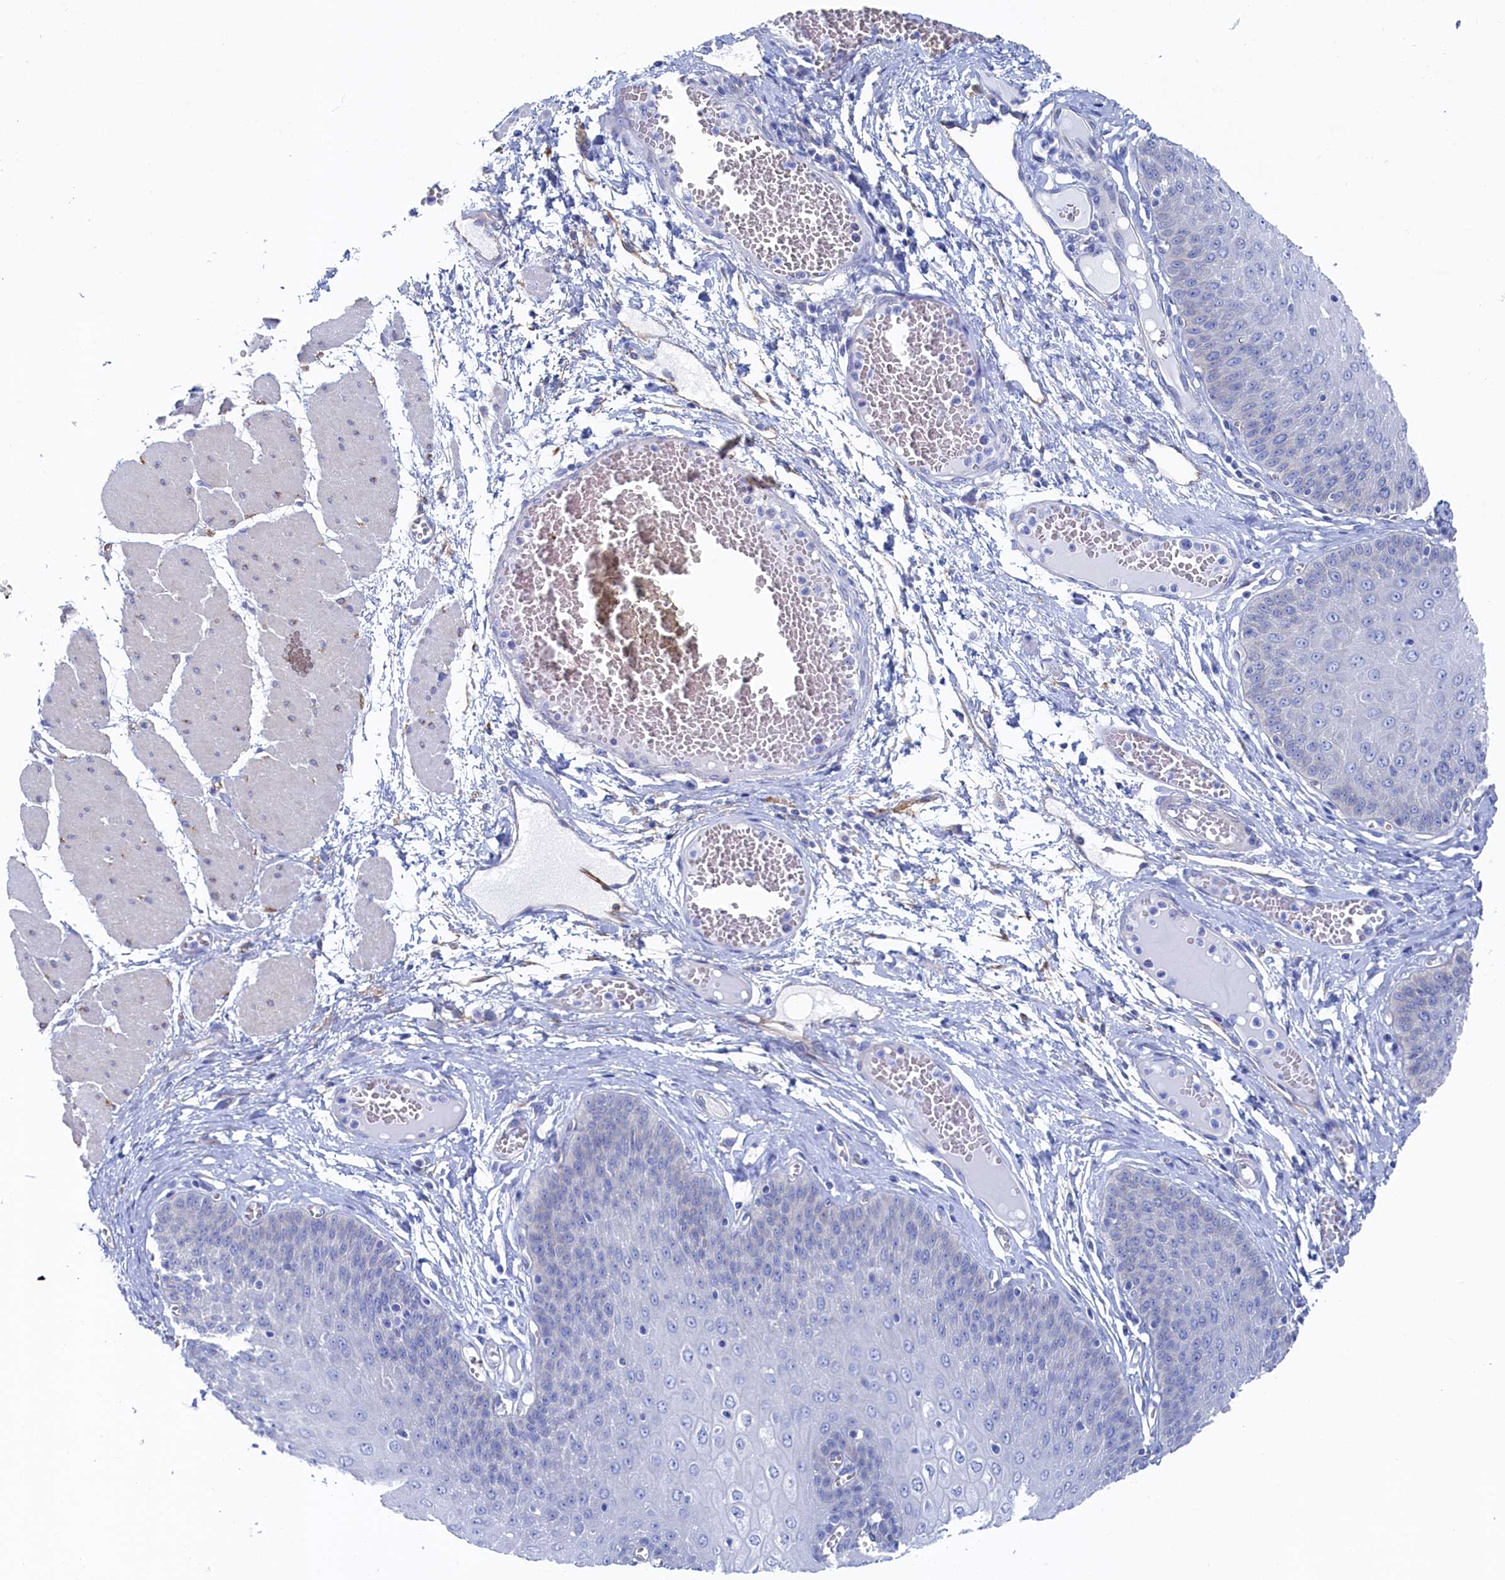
{"staining": {"intensity": "negative", "quantity": "none", "location": "none"}, "tissue": "esophagus", "cell_type": "Squamous epithelial cells", "image_type": "normal", "snomed": [{"axis": "morphology", "description": "Normal tissue, NOS"}, {"axis": "topography", "description": "Esophagus"}], "caption": "Immunohistochemistry (IHC) histopathology image of unremarkable esophagus: esophagus stained with DAB shows no significant protein staining in squamous epithelial cells. (IHC, brightfield microscopy, high magnification).", "gene": "TMOD2", "patient": {"sex": "male", "age": 60}}